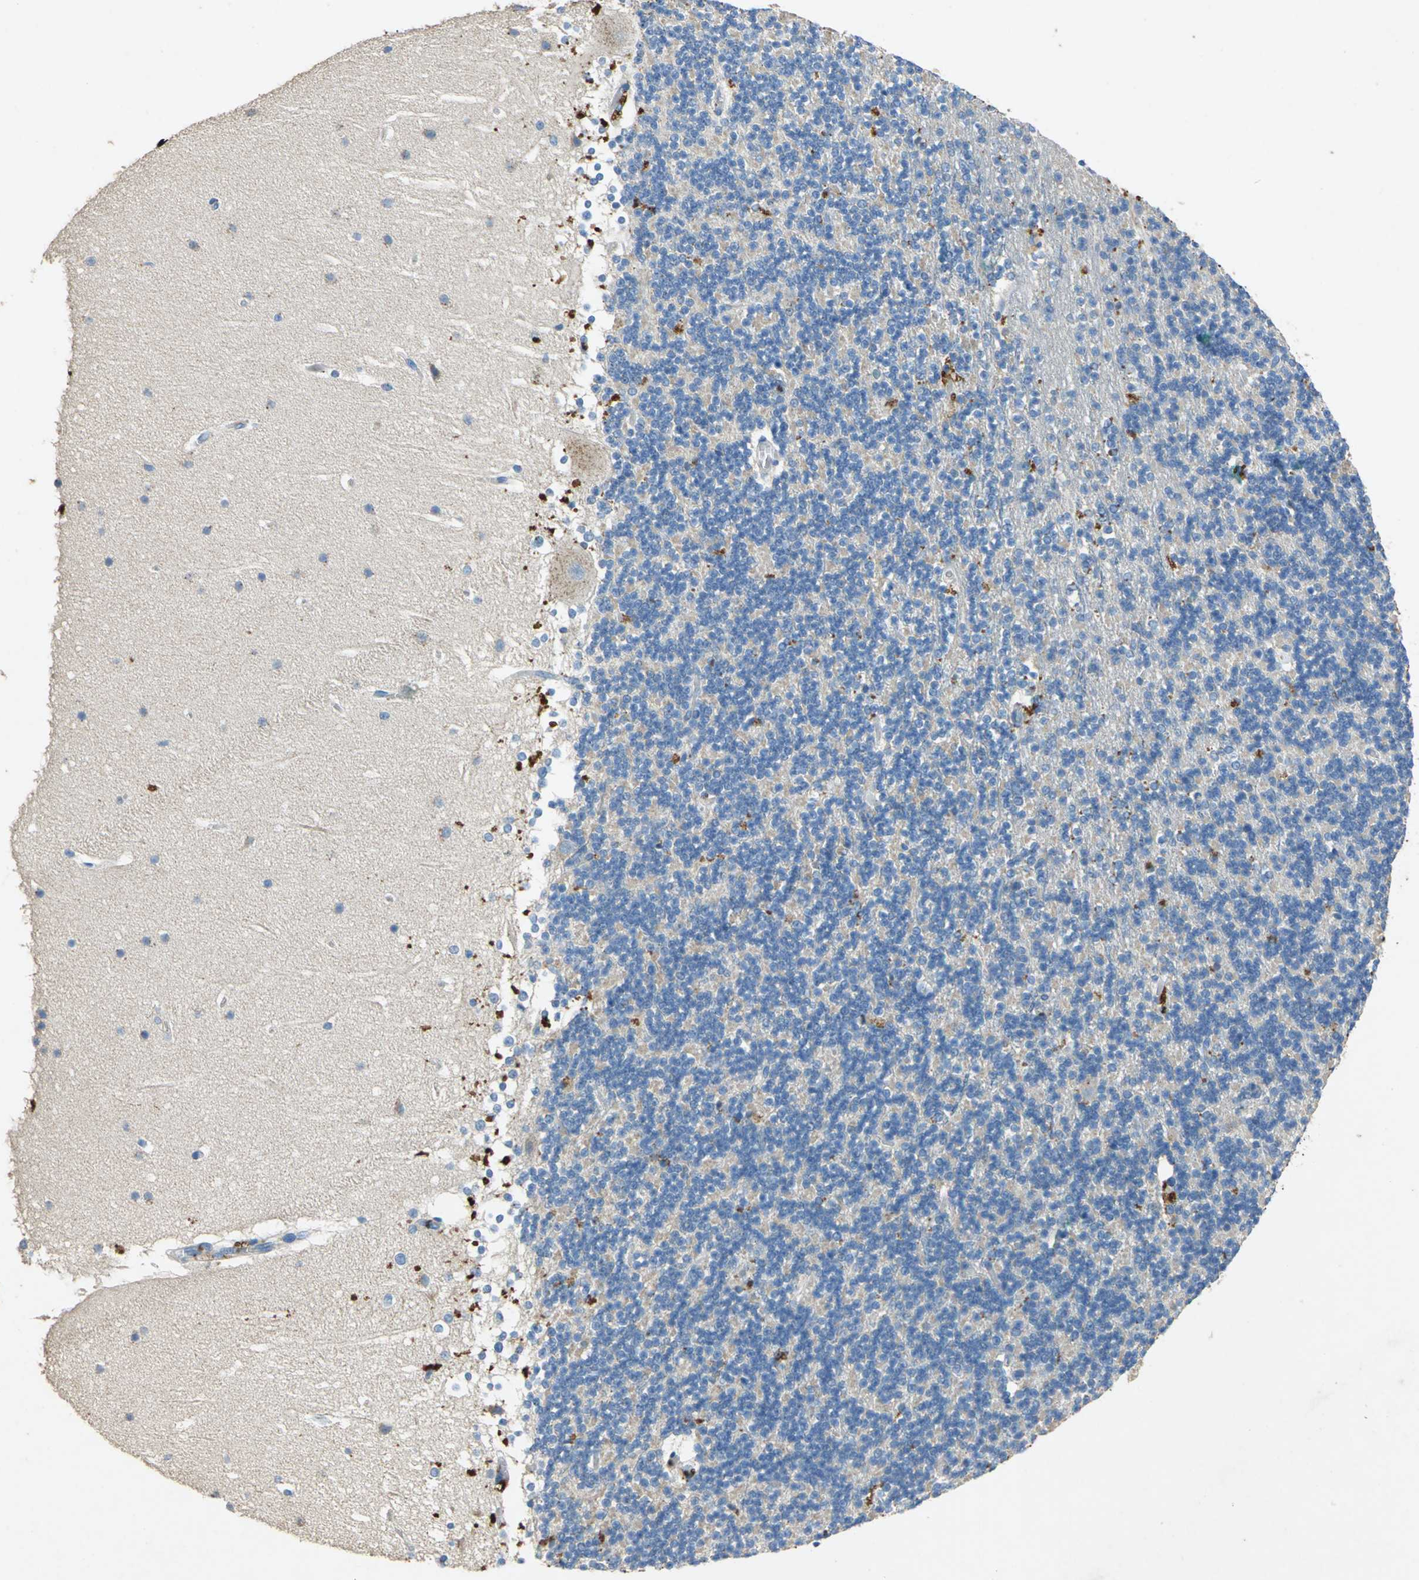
{"staining": {"intensity": "weak", "quantity": "25%-75%", "location": "cytoplasmic/membranous"}, "tissue": "cerebellum", "cell_type": "Cells in granular layer", "image_type": "normal", "snomed": [{"axis": "morphology", "description": "Normal tissue, NOS"}, {"axis": "topography", "description": "Cerebellum"}], "caption": "Weak cytoplasmic/membranous expression is appreciated in about 25%-75% of cells in granular layer in benign cerebellum.", "gene": "ADAMTS5", "patient": {"sex": "female", "age": 19}}